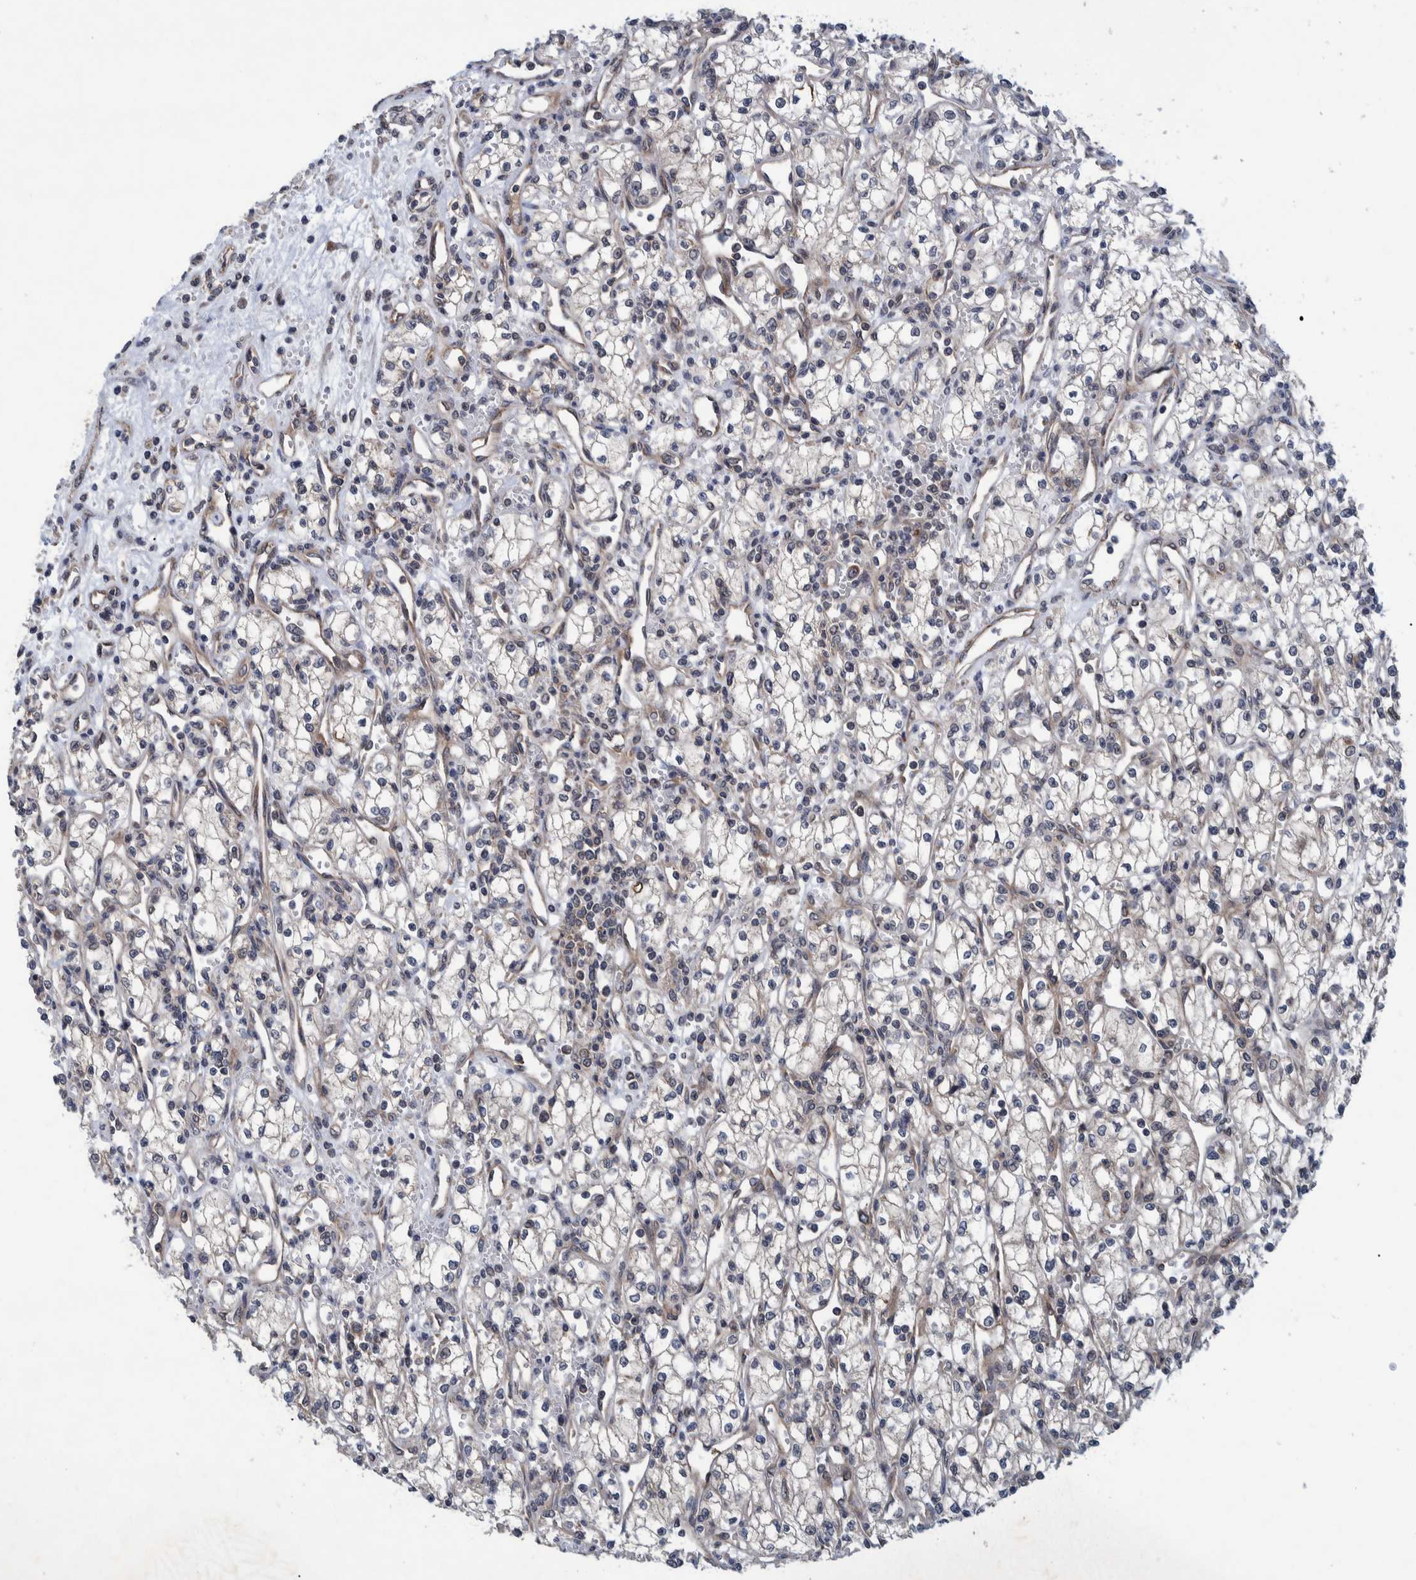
{"staining": {"intensity": "negative", "quantity": "none", "location": "none"}, "tissue": "renal cancer", "cell_type": "Tumor cells", "image_type": "cancer", "snomed": [{"axis": "morphology", "description": "Adenocarcinoma, NOS"}, {"axis": "topography", "description": "Kidney"}], "caption": "This is an immunohistochemistry micrograph of human renal adenocarcinoma. There is no expression in tumor cells.", "gene": "MRPS7", "patient": {"sex": "male", "age": 59}}